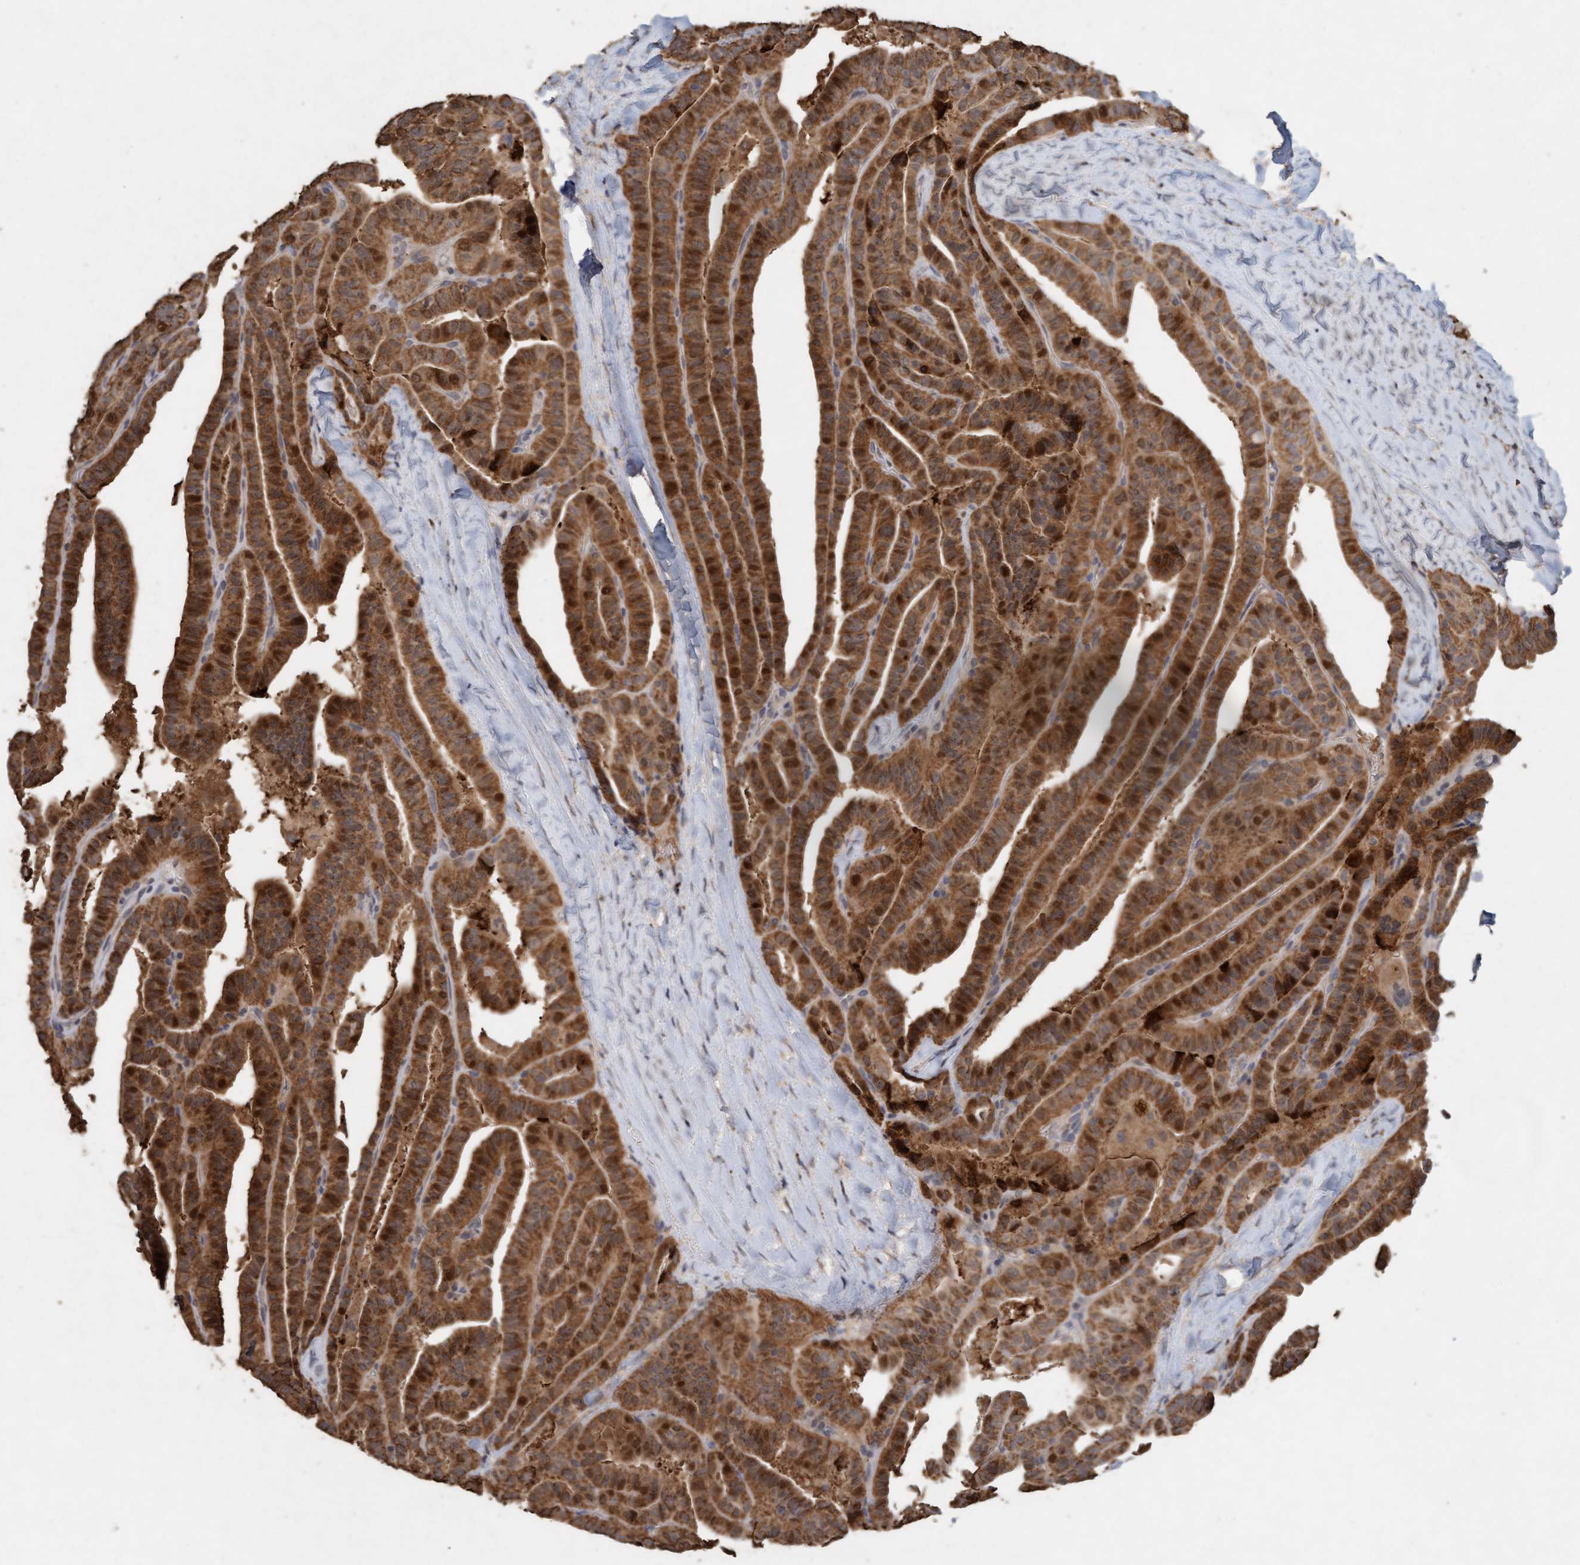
{"staining": {"intensity": "moderate", "quantity": ">75%", "location": "cytoplasmic/membranous"}, "tissue": "thyroid cancer", "cell_type": "Tumor cells", "image_type": "cancer", "snomed": [{"axis": "morphology", "description": "Papillary adenocarcinoma, NOS"}, {"axis": "topography", "description": "Thyroid gland"}], "caption": "IHC (DAB (3,3'-diaminobenzidine)) staining of human thyroid cancer (papillary adenocarcinoma) exhibits moderate cytoplasmic/membranous protein expression in about >75% of tumor cells.", "gene": "VSIG8", "patient": {"sex": "male", "age": 77}}